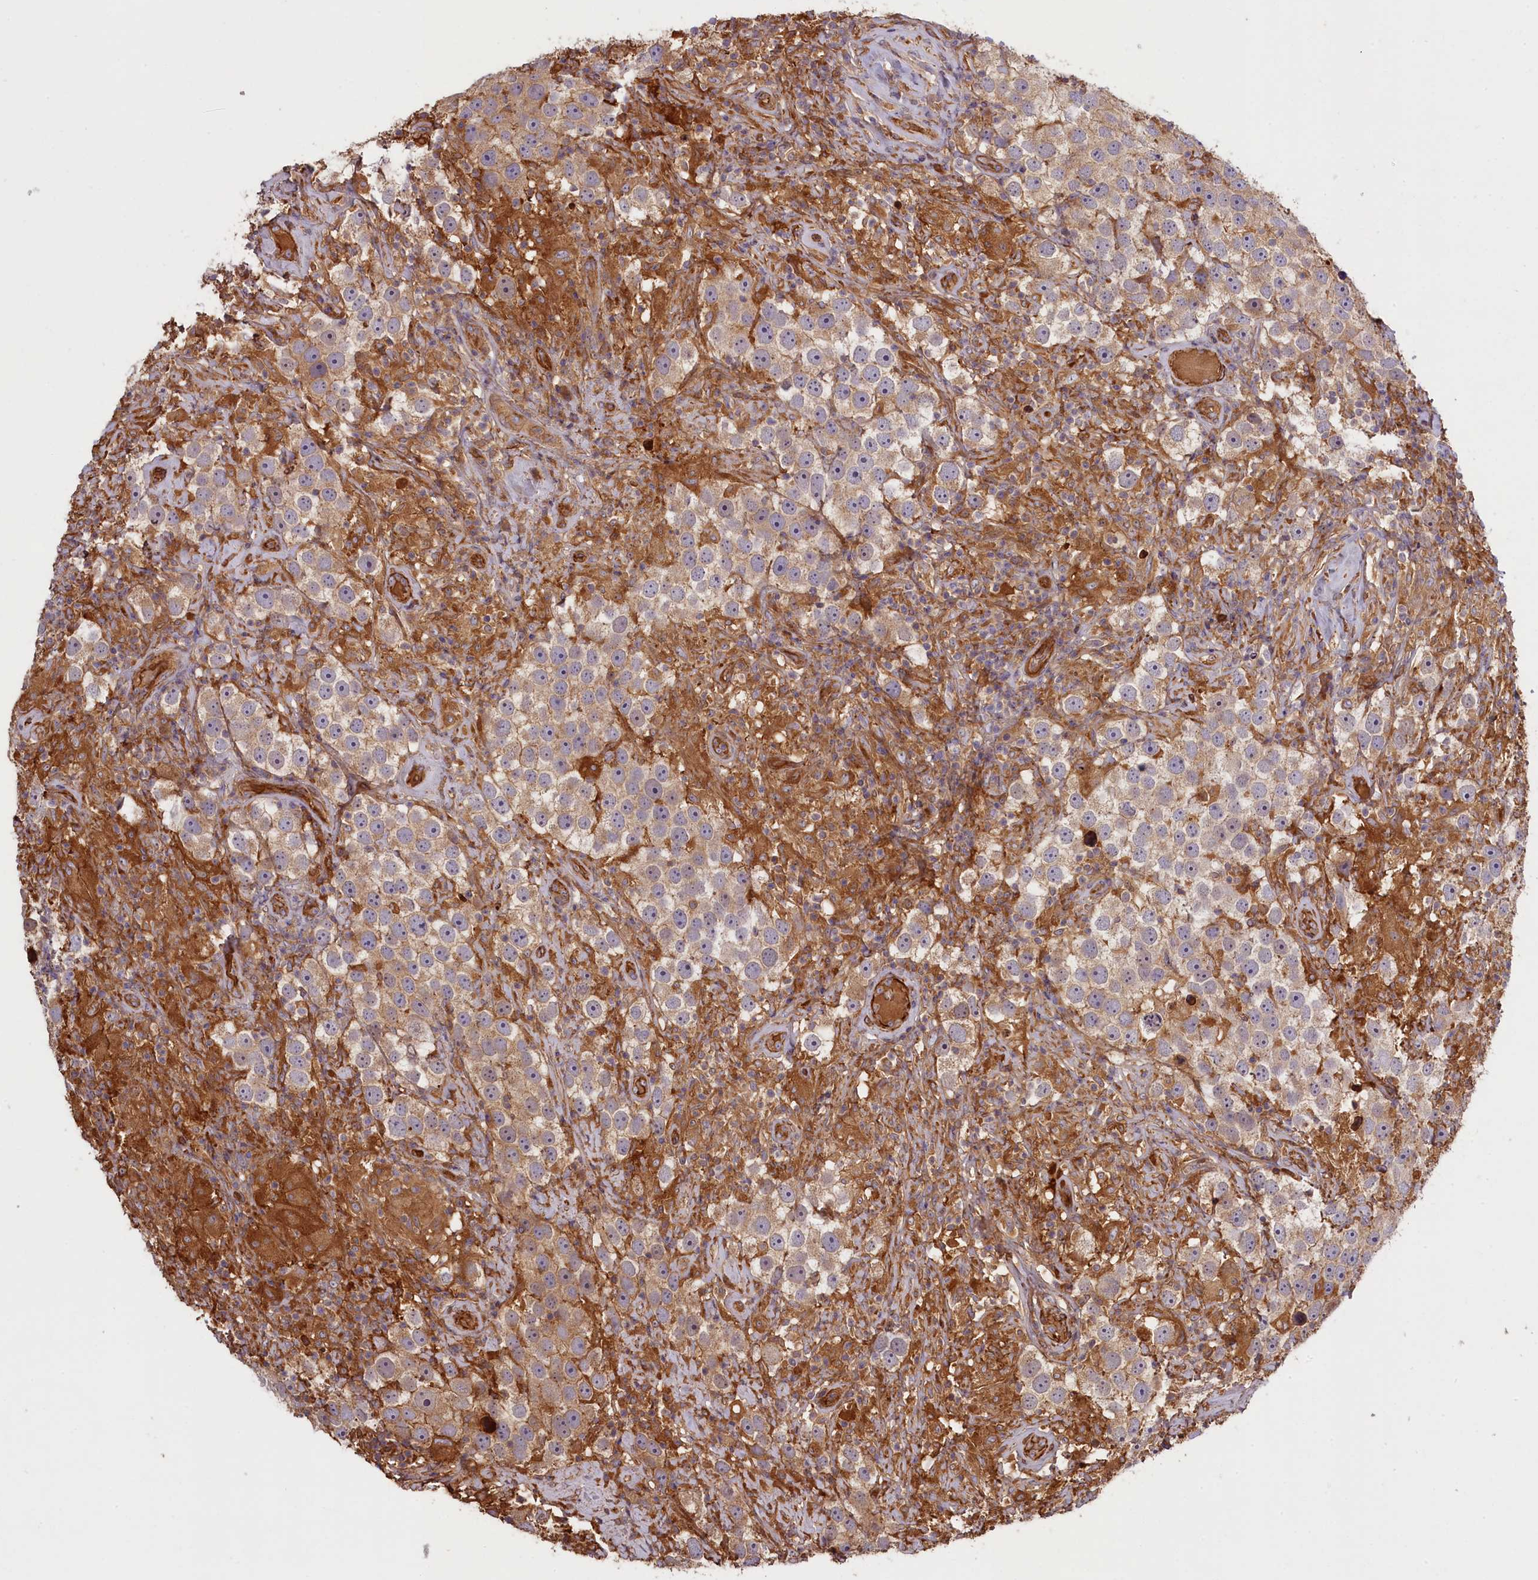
{"staining": {"intensity": "weak", "quantity": ">75%", "location": "cytoplasmic/membranous"}, "tissue": "testis cancer", "cell_type": "Tumor cells", "image_type": "cancer", "snomed": [{"axis": "morphology", "description": "Seminoma, NOS"}, {"axis": "topography", "description": "Testis"}], "caption": "An image of human seminoma (testis) stained for a protein reveals weak cytoplasmic/membranous brown staining in tumor cells.", "gene": "FUZ", "patient": {"sex": "male", "age": 49}}